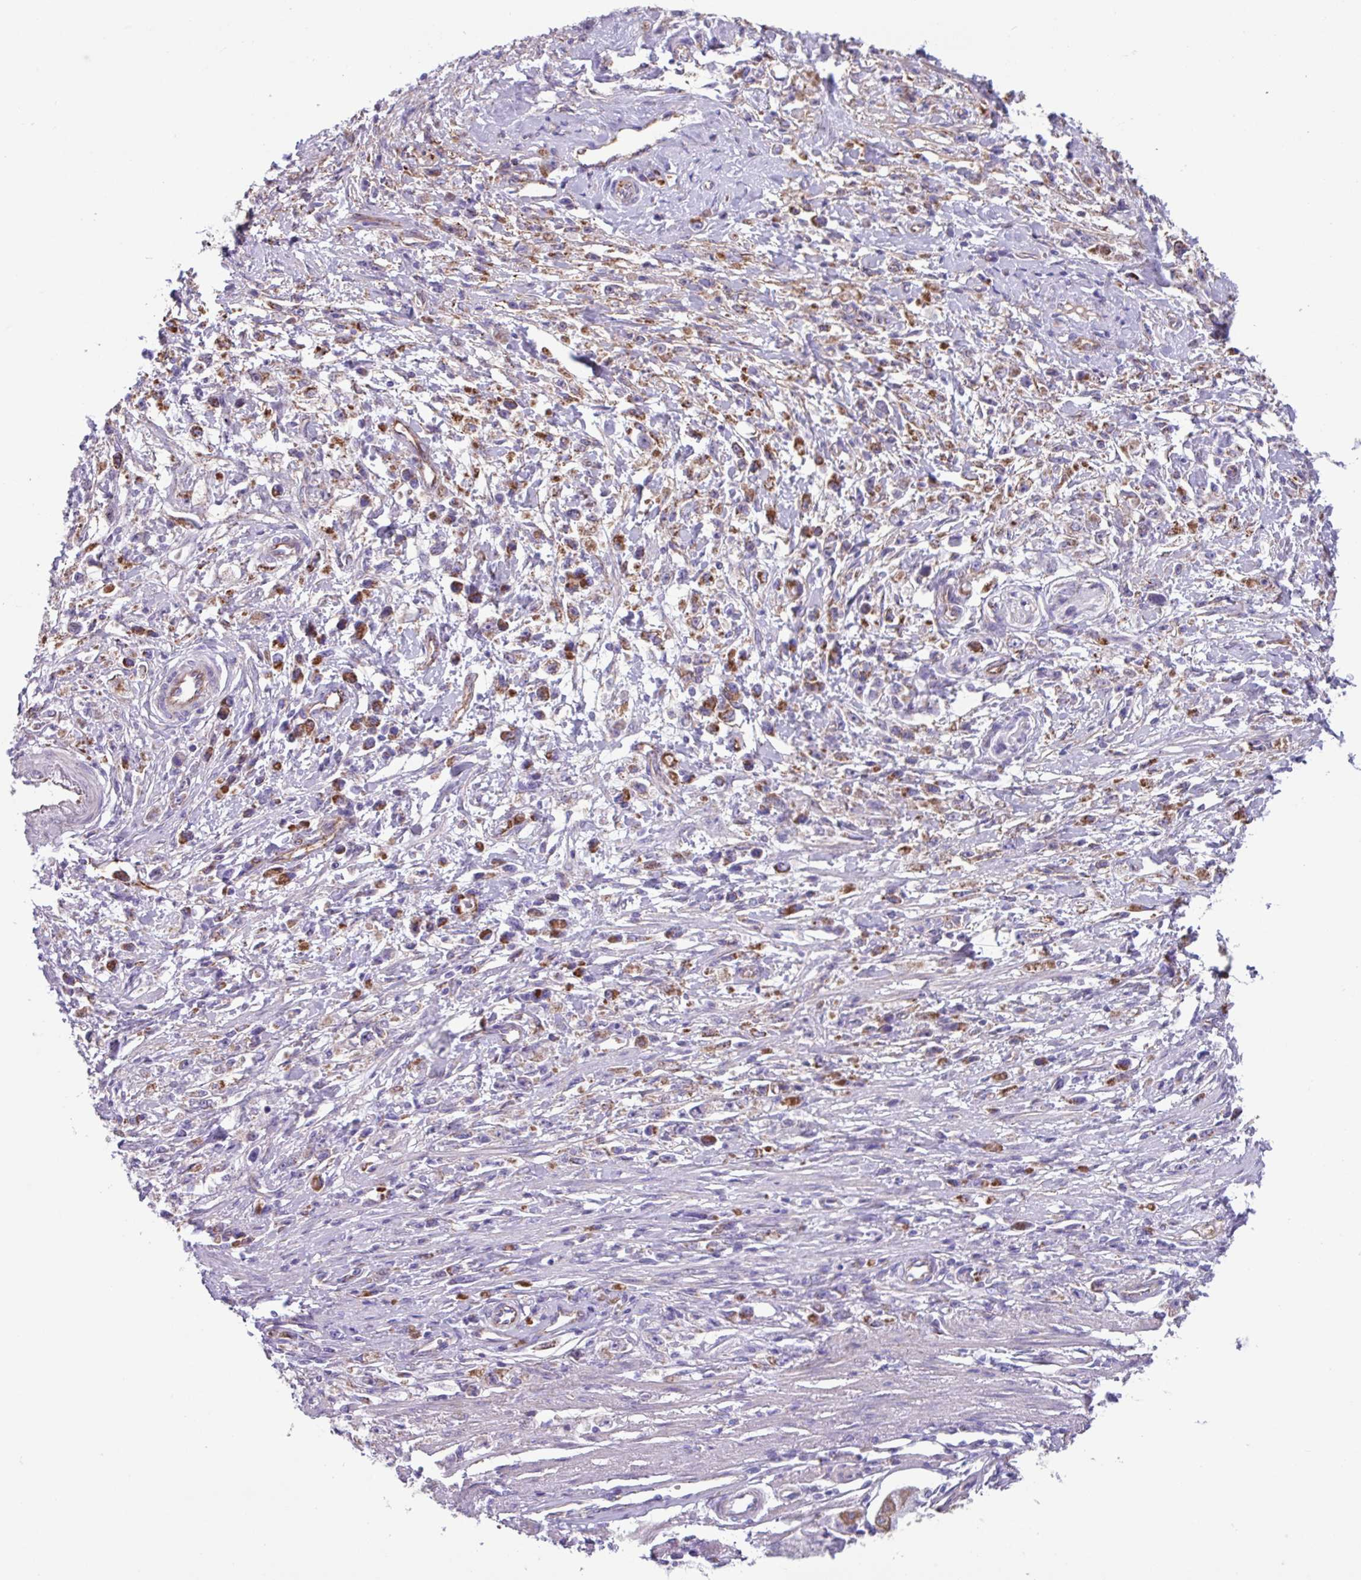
{"staining": {"intensity": "strong", "quantity": "<25%", "location": "cytoplasmic/membranous"}, "tissue": "stomach cancer", "cell_type": "Tumor cells", "image_type": "cancer", "snomed": [{"axis": "morphology", "description": "Adenocarcinoma, NOS"}, {"axis": "topography", "description": "Stomach"}], "caption": "High-magnification brightfield microscopy of adenocarcinoma (stomach) stained with DAB (brown) and counterstained with hematoxylin (blue). tumor cells exhibit strong cytoplasmic/membranous positivity is appreciated in approximately<25% of cells. Immunohistochemistry stains the protein of interest in brown and the nuclei are stained blue.", "gene": "OTULIN", "patient": {"sex": "female", "age": 59}}